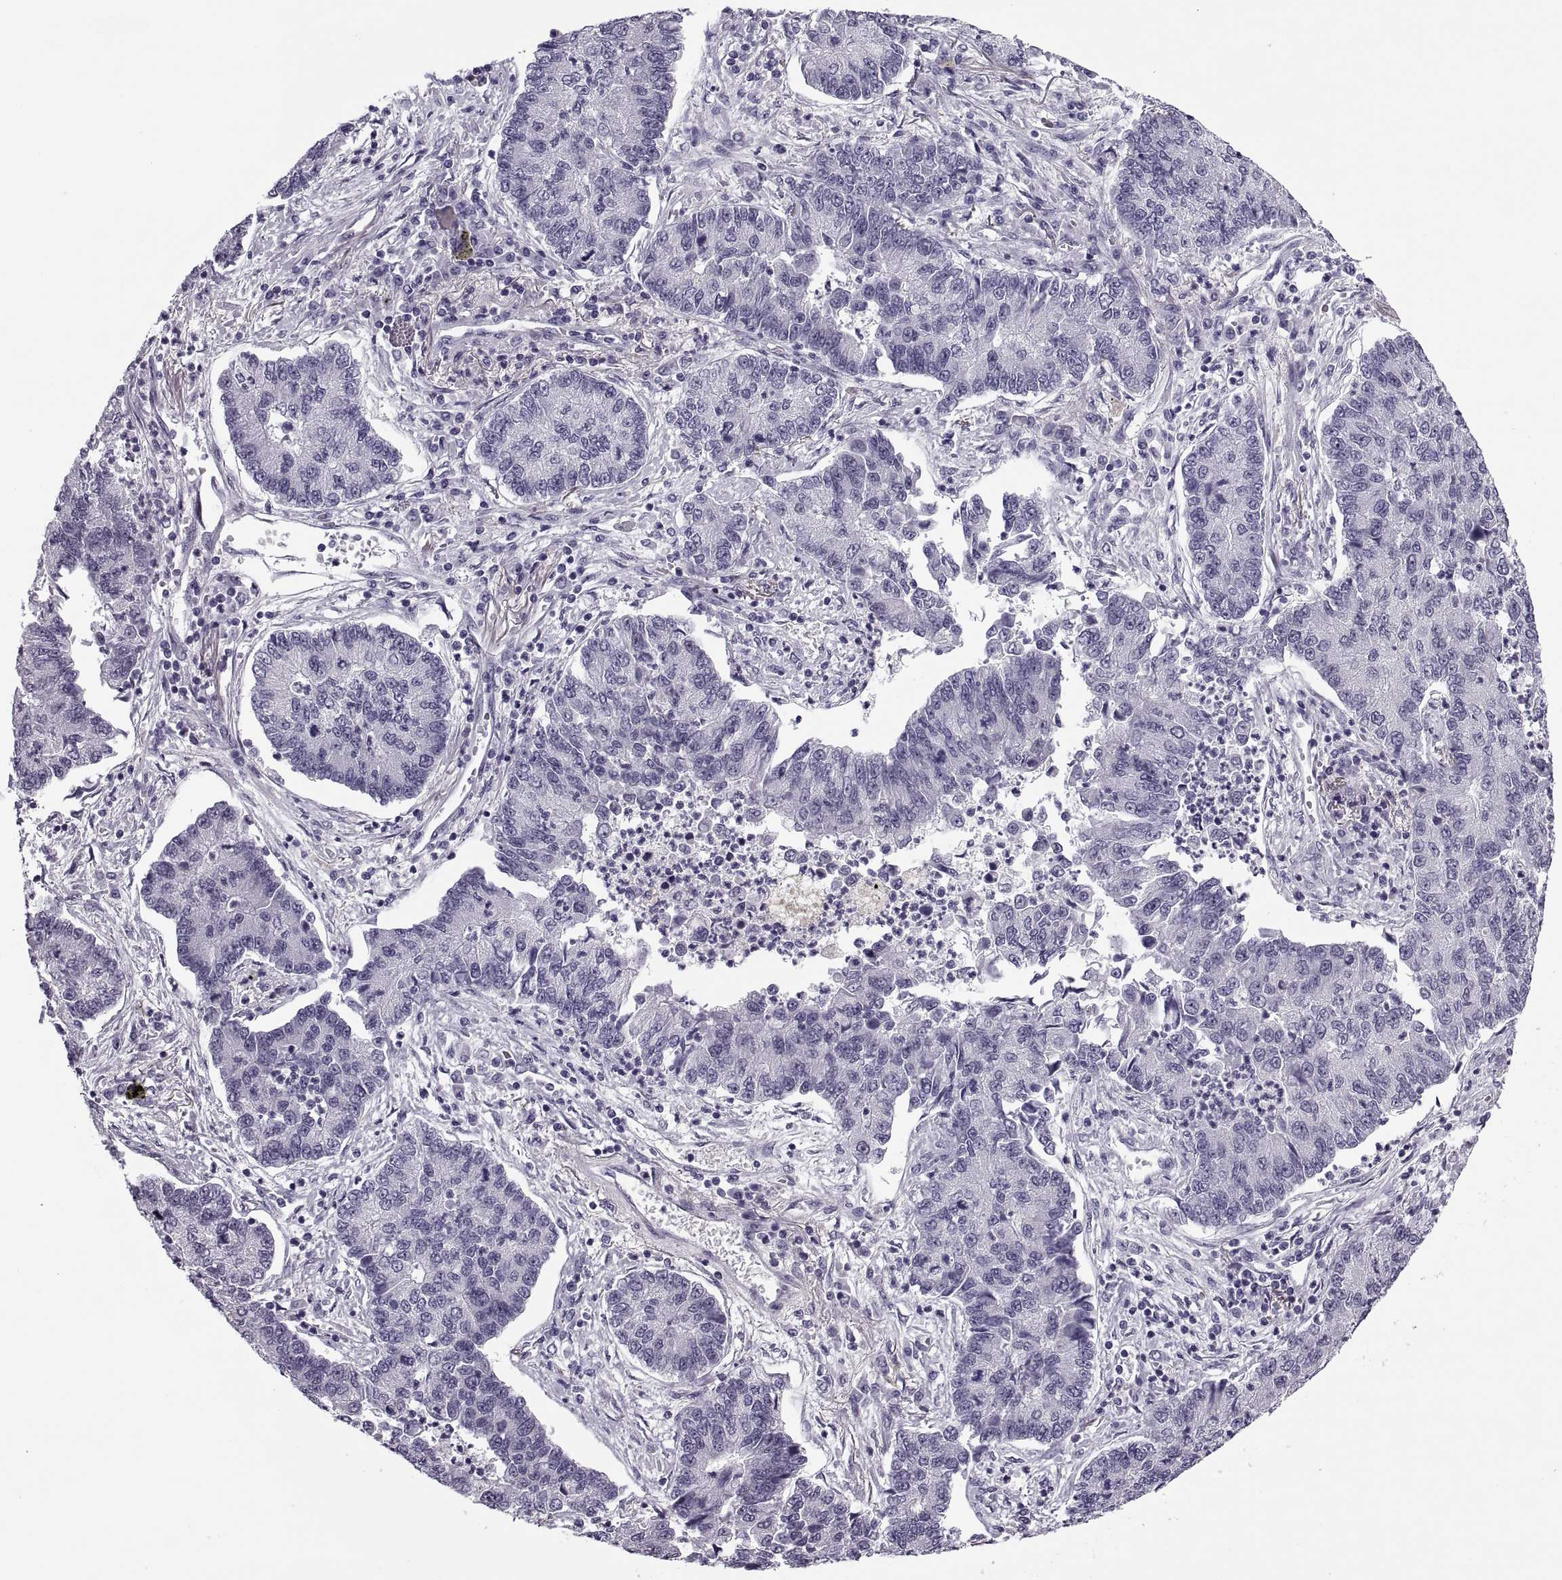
{"staining": {"intensity": "negative", "quantity": "none", "location": "none"}, "tissue": "lung cancer", "cell_type": "Tumor cells", "image_type": "cancer", "snomed": [{"axis": "morphology", "description": "Adenocarcinoma, NOS"}, {"axis": "topography", "description": "Lung"}], "caption": "Adenocarcinoma (lung) was stained to show a protein in brown. There is no significant staining in tumor cells.", "gene": "TBC1D3G", "patient": {"sex": "female", "age": 57}}